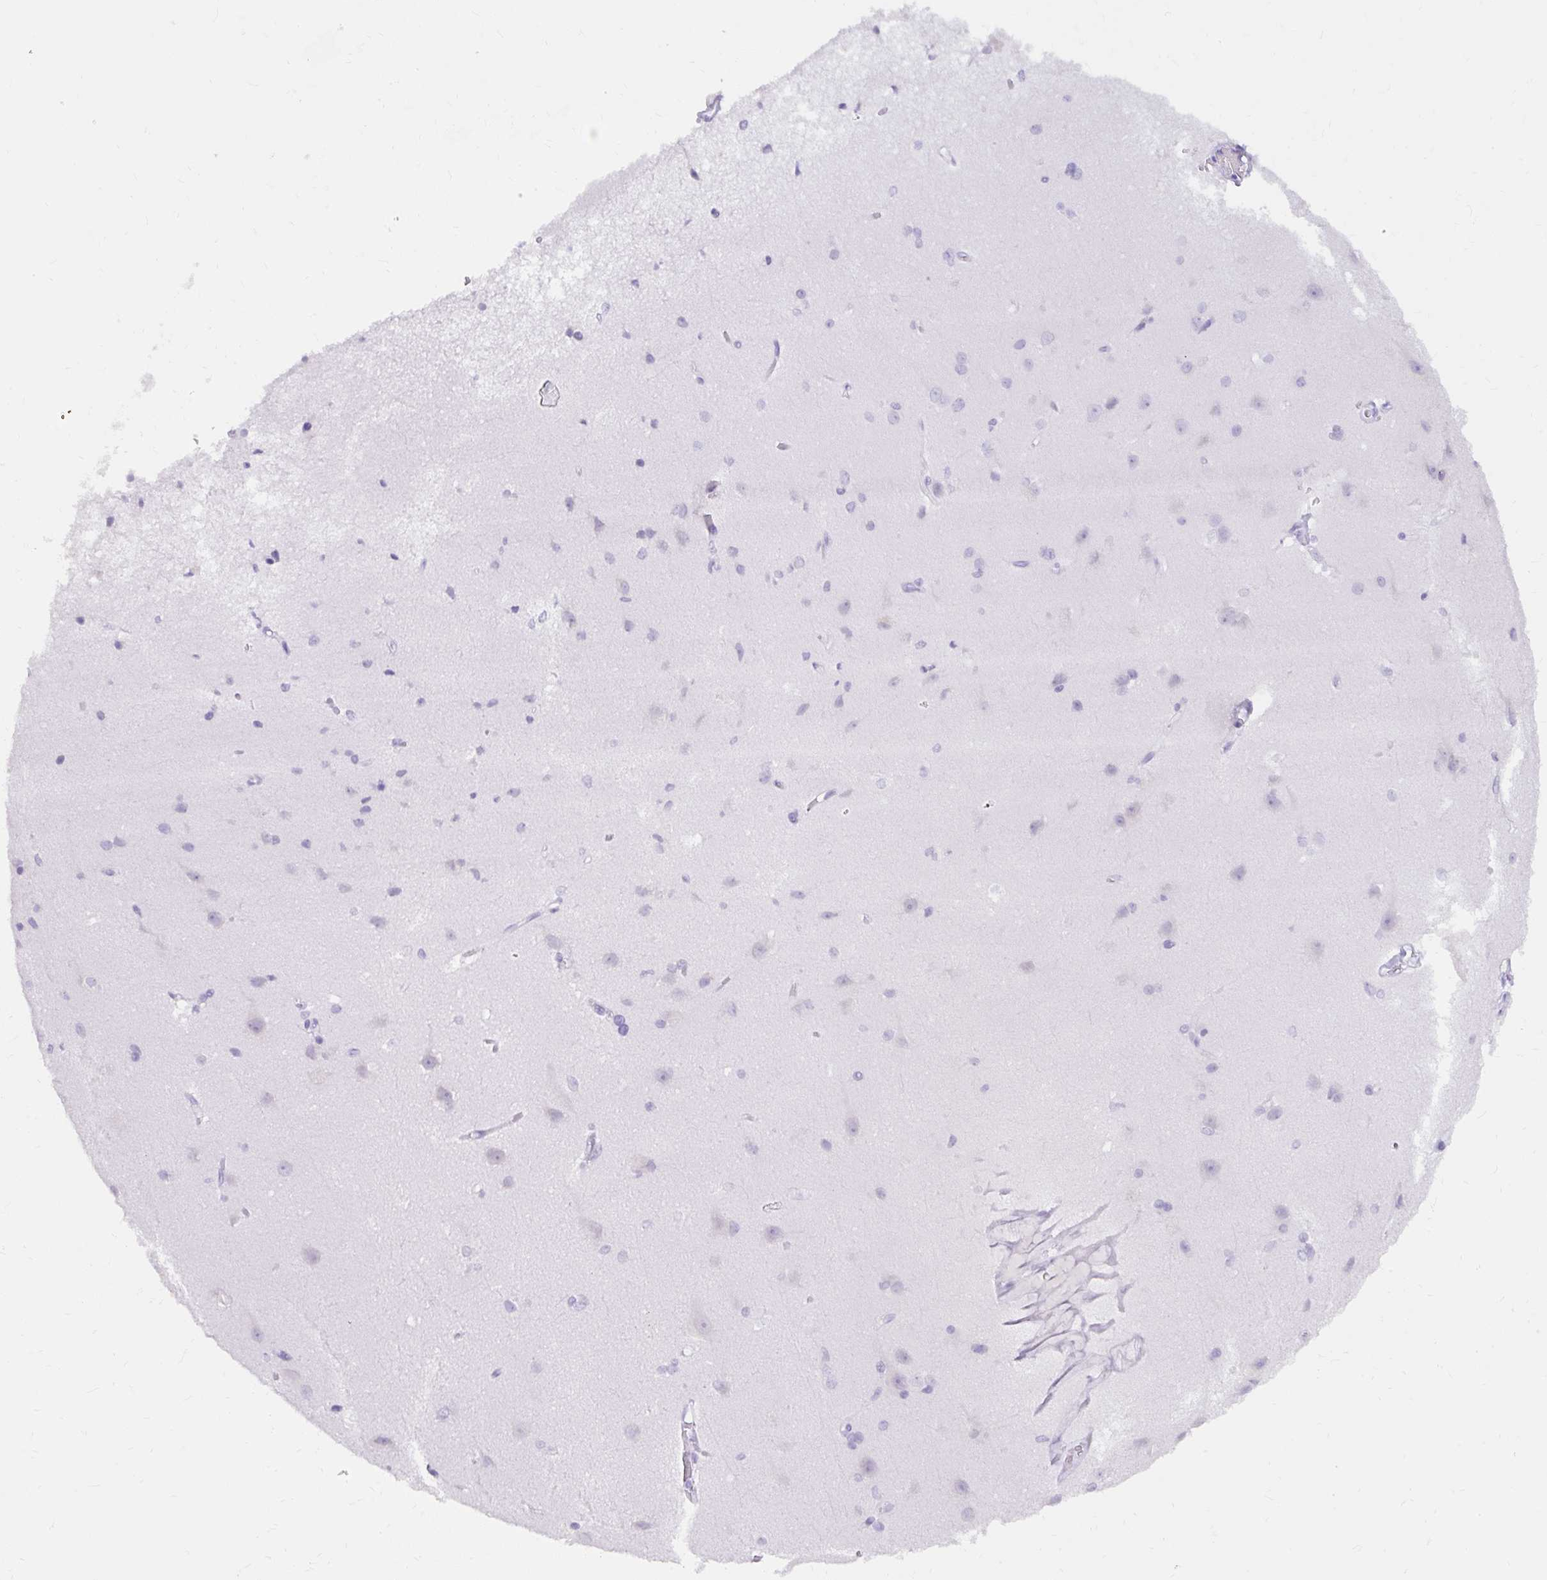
{"staining": {"intensity": "negative", "quantity": "none", "location": "none"}, "tissue": "cerebral cortex", "cell_type": "Endothelial cells", "image_type": "normal", "snomed": [{"axis": "morphology", "description": "Normal tissue, NOS"}, {"axis": "topography", "description": "Cerebral cortex"}], "caption": "A micrograph of cerebral cortex stained for a protein shows no brown staining in endothelial cells.", "gene": "GOLGA8A", "patient": {"sex": "male", "age": 37}}